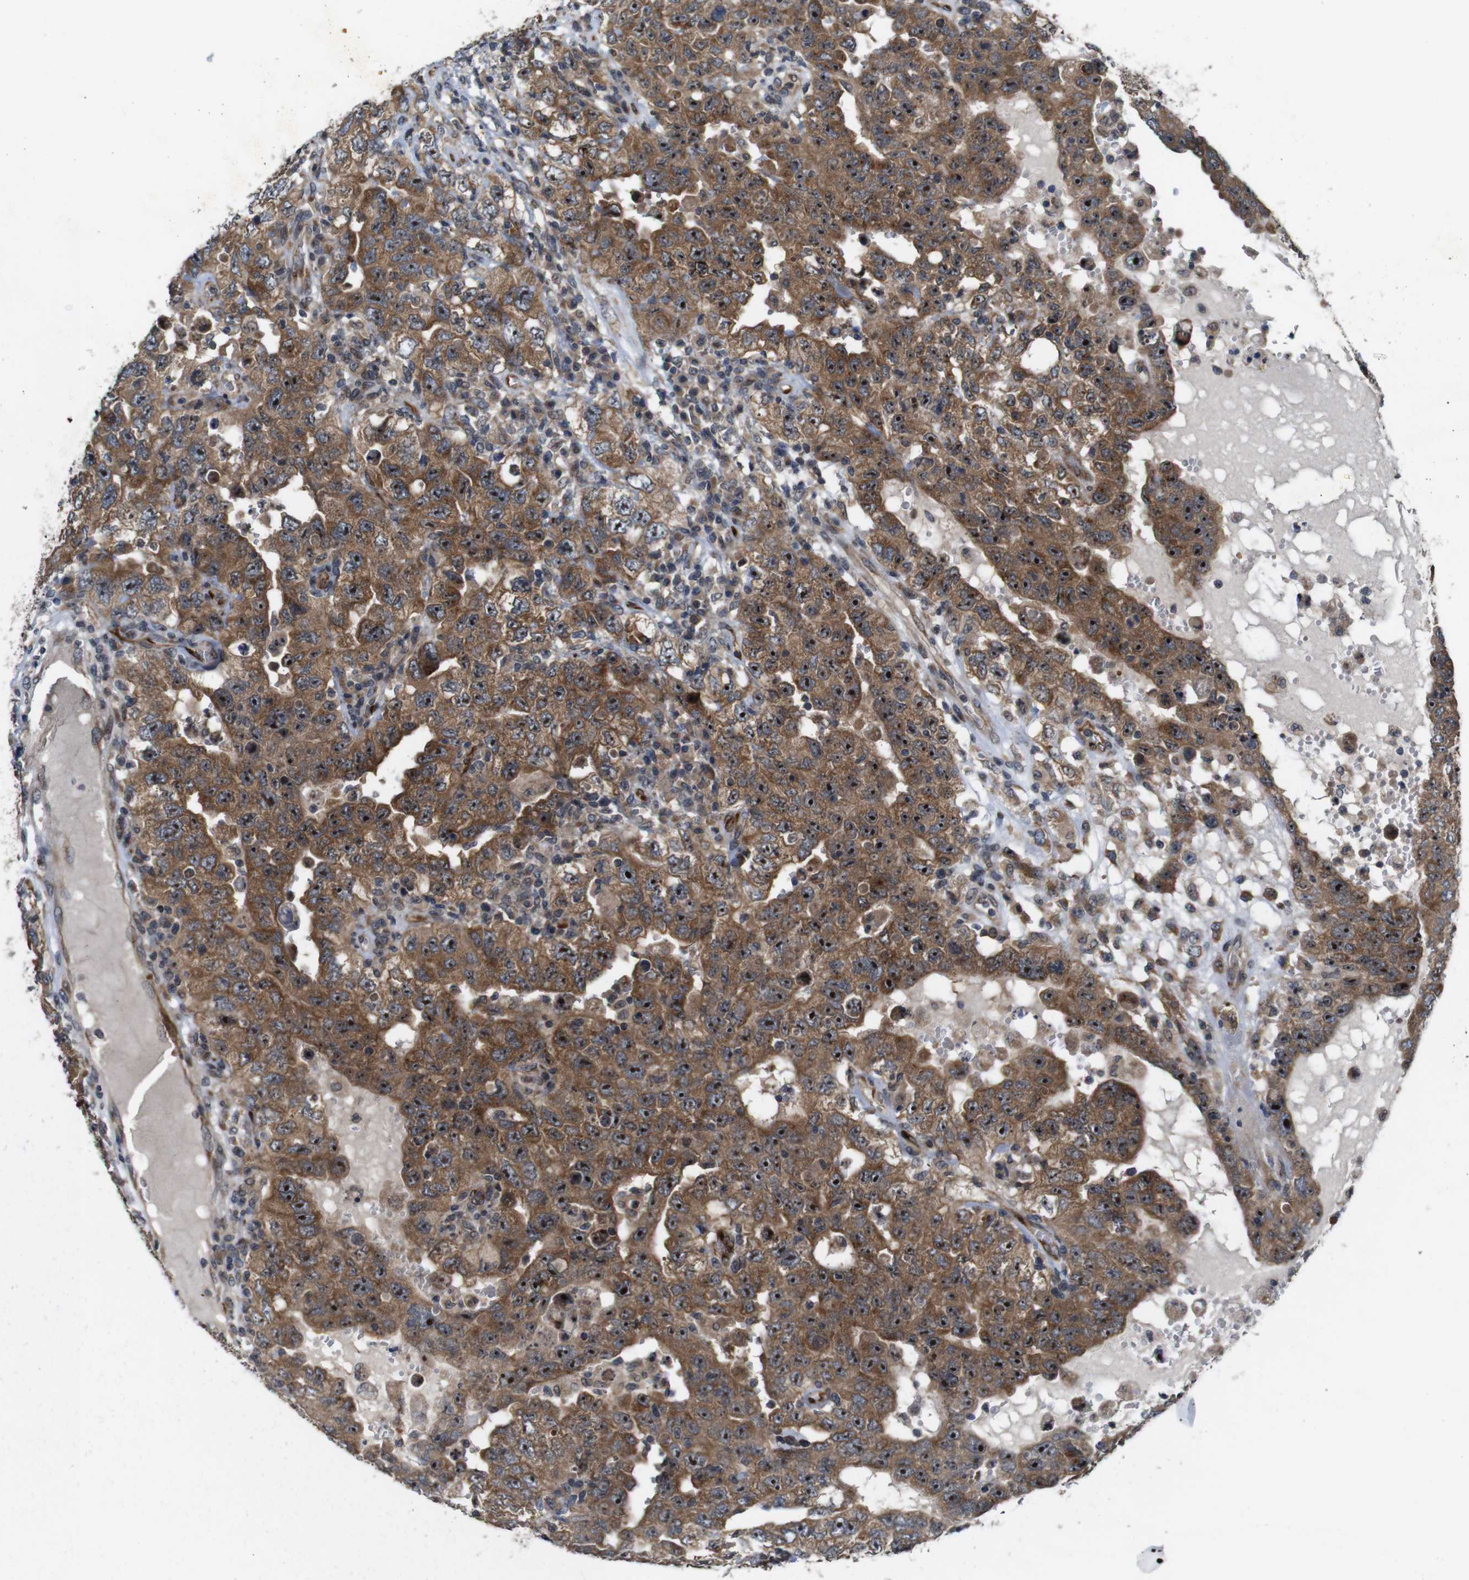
{"staining": {"intensity": "moderate", "quantity": ">75%", "location": "cytoplasmic/membranous,nuclear"}, "tissue": "testis cancer", "cell_type": "Tumor cells", "image_type": "cancer", "snomed": [{"axis": "morphology", "description": "Carcinoma, Embryonal, NOS"}, {"axis": "topography", "description": "Testis"}], "caption": "Embryonal carcinoma (testis) stained with immunohistochemistry (IHC) displays moderate cytoplasmic/membranous and nuclear expression in approximately >75% of tumor cells. (IHC, brightfield microscopy, high magnification).", "gene": "EFCAB14", "patient": {"sex": "male", "age": 26}}